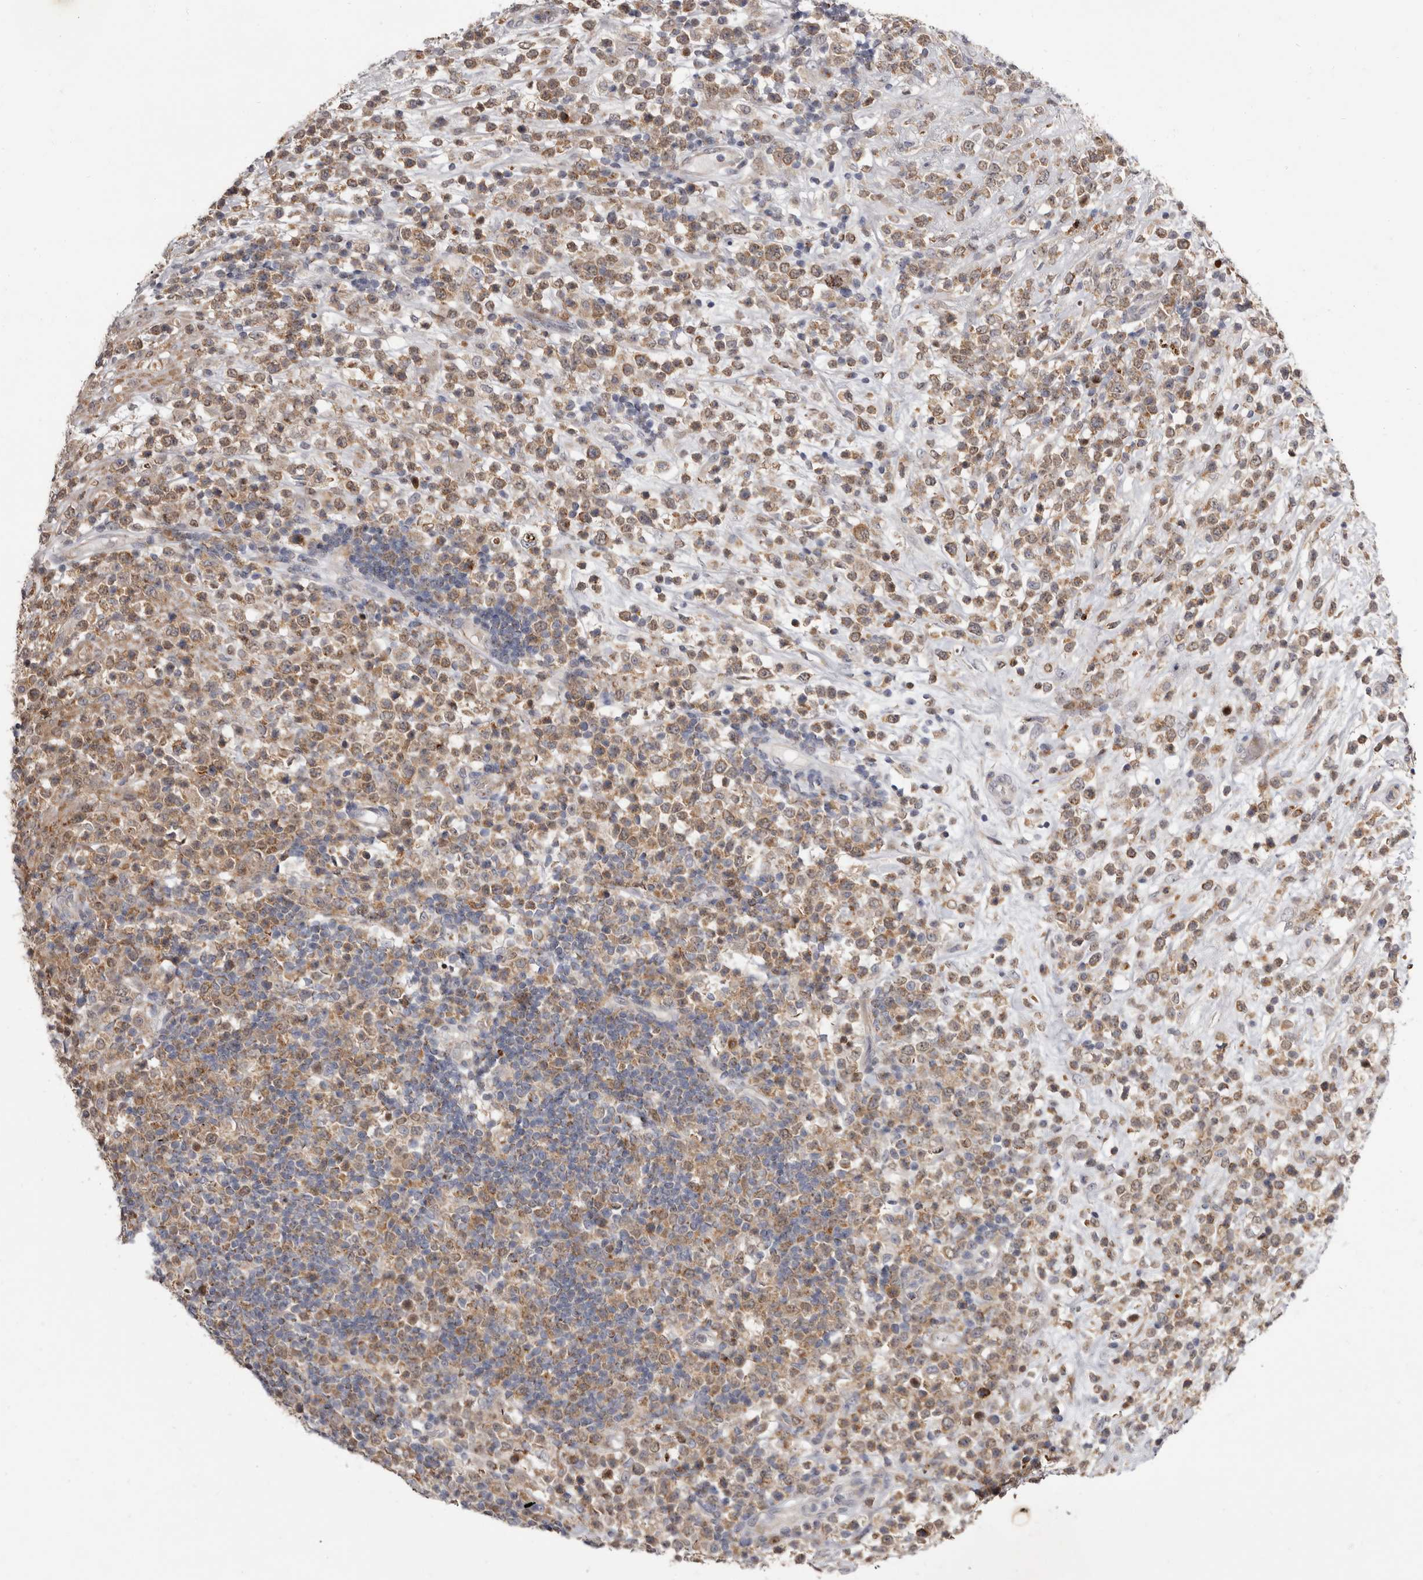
{"staining": {"intensity": "moderate", "quantity": ">75%", "location": "cytoplasmic/membranous"}, "tissue": "lymphoma", "cell_type": "Tumor cells", "image_type": "cancer", "snomed": [{"axis": "morphology", "description": "Malignant lymphoma, non-Hodgkin's type, High grade"}, {"axis": "topography", "description": "Colon"}], "caption": "This photomicrograph exhibits immunohistochemistry (IHC) staining of human high-grade malignant lymphoma, non-Hodgkin's type, with medium moderate cytoplasmic/membranous expression in about >75% of tumor cells.", "gene": "SMC4", "patient": {"sex": "female", "age": 53}}